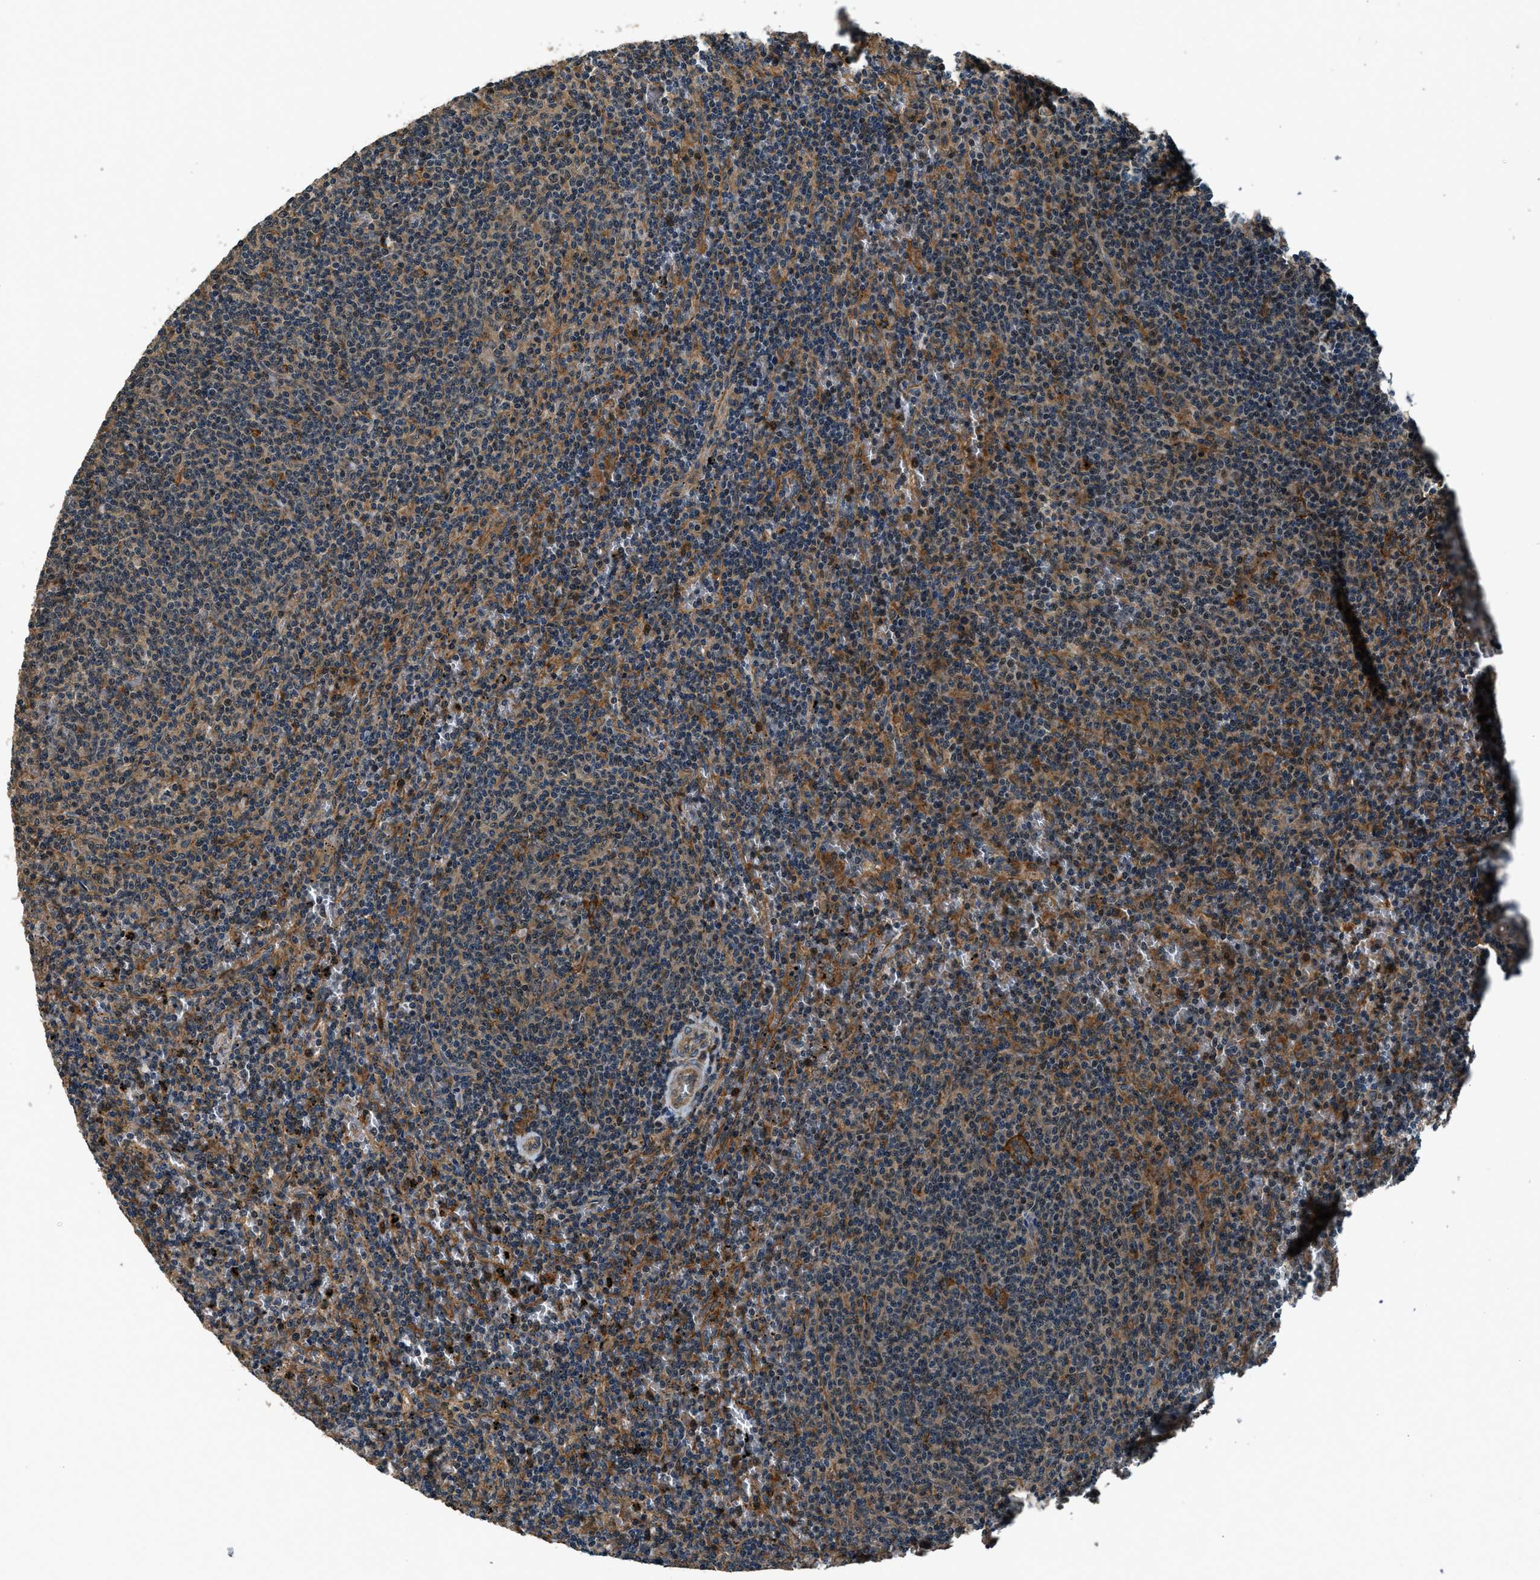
{"staining": {"intensity": "strong", "quantity": "<25%", "location": "cytoplasmic/membranous,nuclear"}, "tissue": "lymphoma", "cell_type": "Tumor cells", "image_type": "cancer", "snomed": [{"axis": "morphology", "description": "Malignant lymphoma, non-Hodgkin's type, Low grade"}, {"axis": "topography", "description": "Spleen"}], "caption": "Approximately <25% of tumor cells in low-grade malignant lymphoma, non-Hodgkin's type reveal strong cytoplasmic/membranous and nuclear protein expression as visualized by brown immunohistochemical staining.", "gene": "ARHGEF11", "patient": {"sex": "female", "age": 50}}